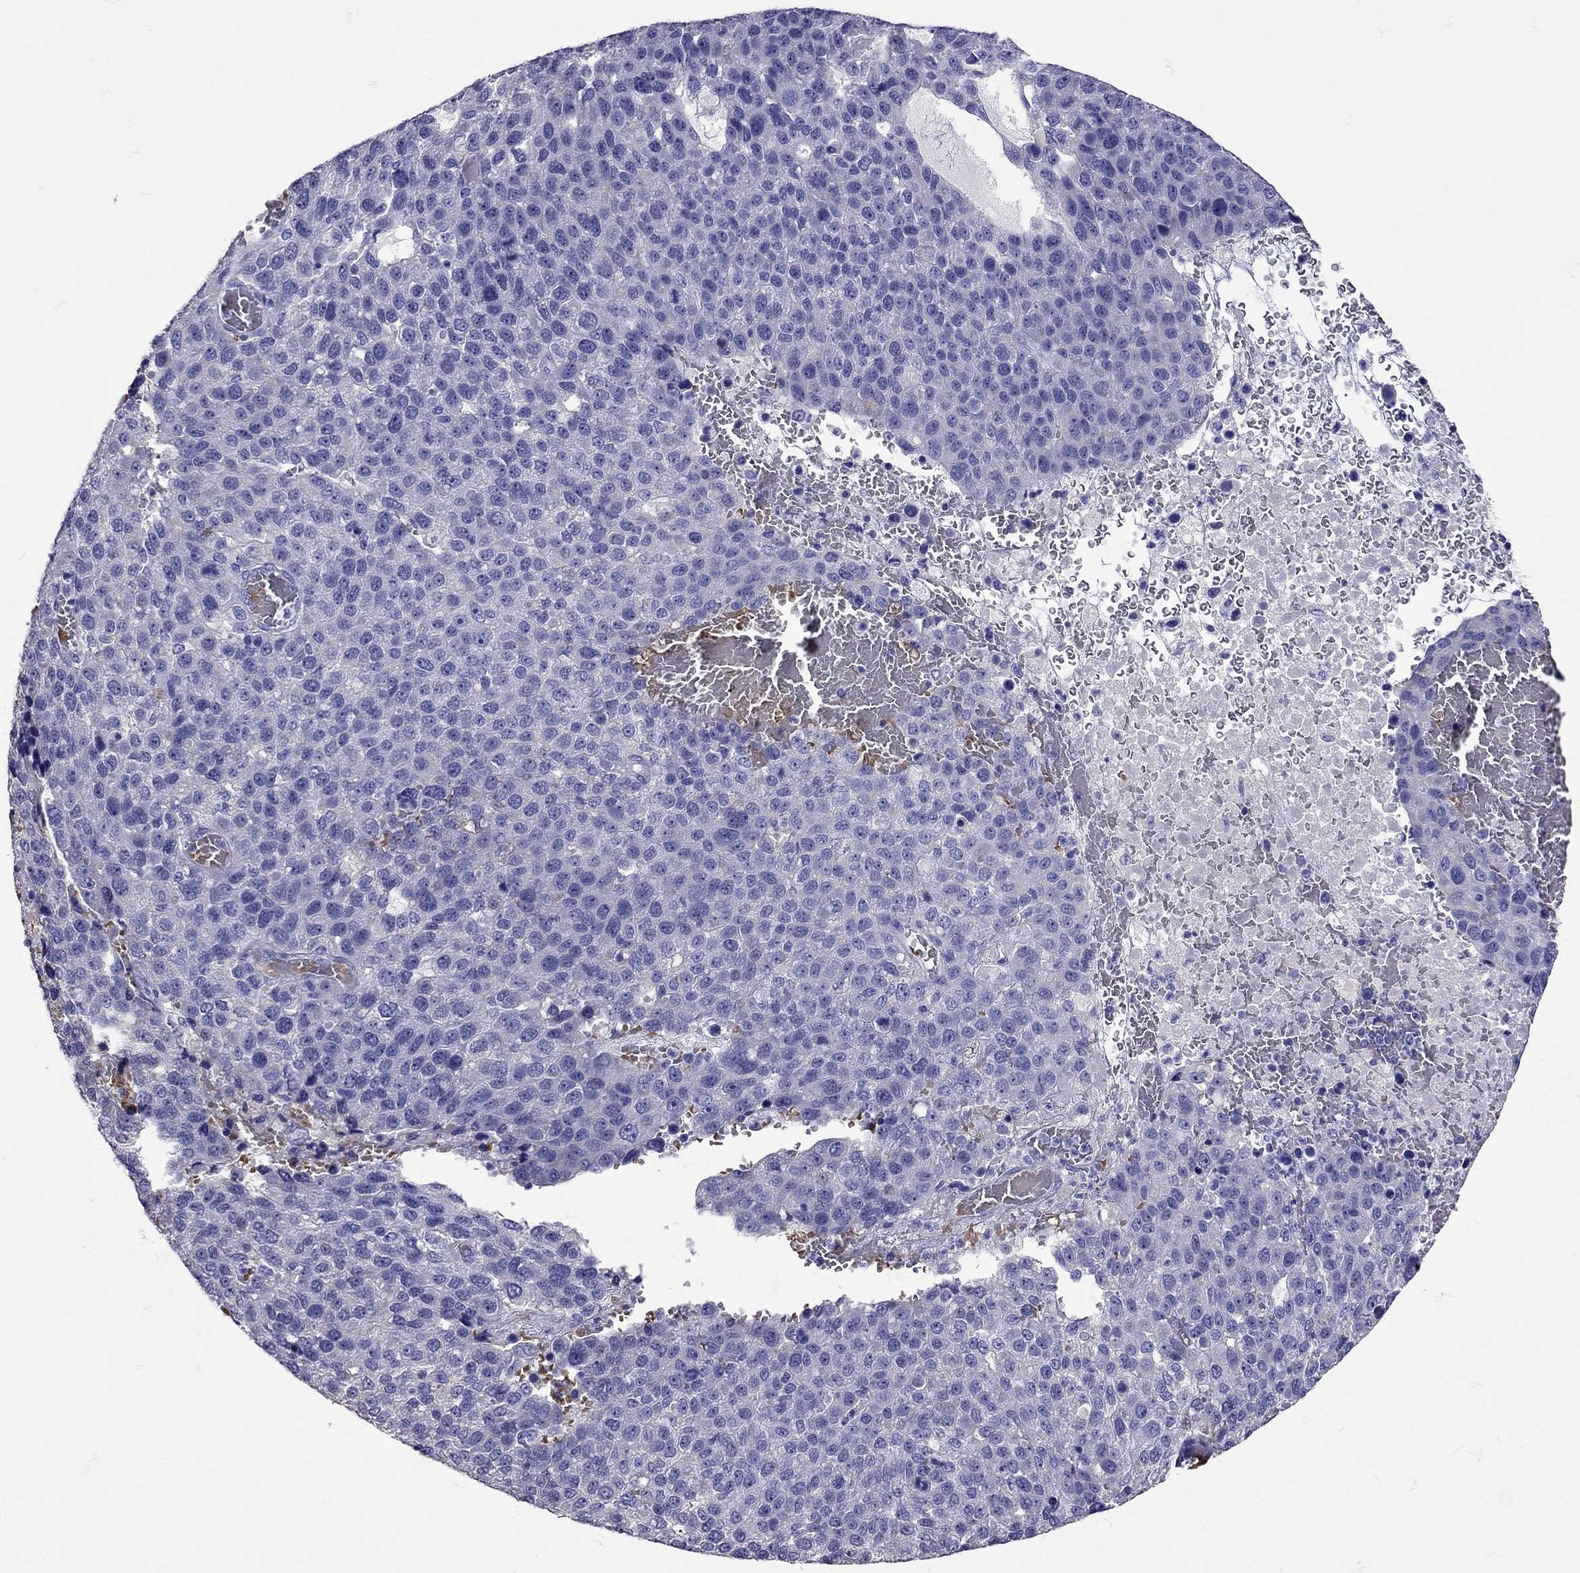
{"staining": {"intensity": "negative", "quantity": "none", "location": "none"}, "tissue": "pancreatic cancer", "cell_type": "Tumor cells", "image_type": "cancer", "snomed": [{"axis": "morphology", "description": "Adenocarcinoma, NOS"}, {"axis": "topography", "description": "Pancreas"}], "caption": "There is no significant positivity in tumor cells of pancreatic cancer (adenocarcinoma).", "gene": "TBR1", "patient": {"sex": "female", "age": 61}}